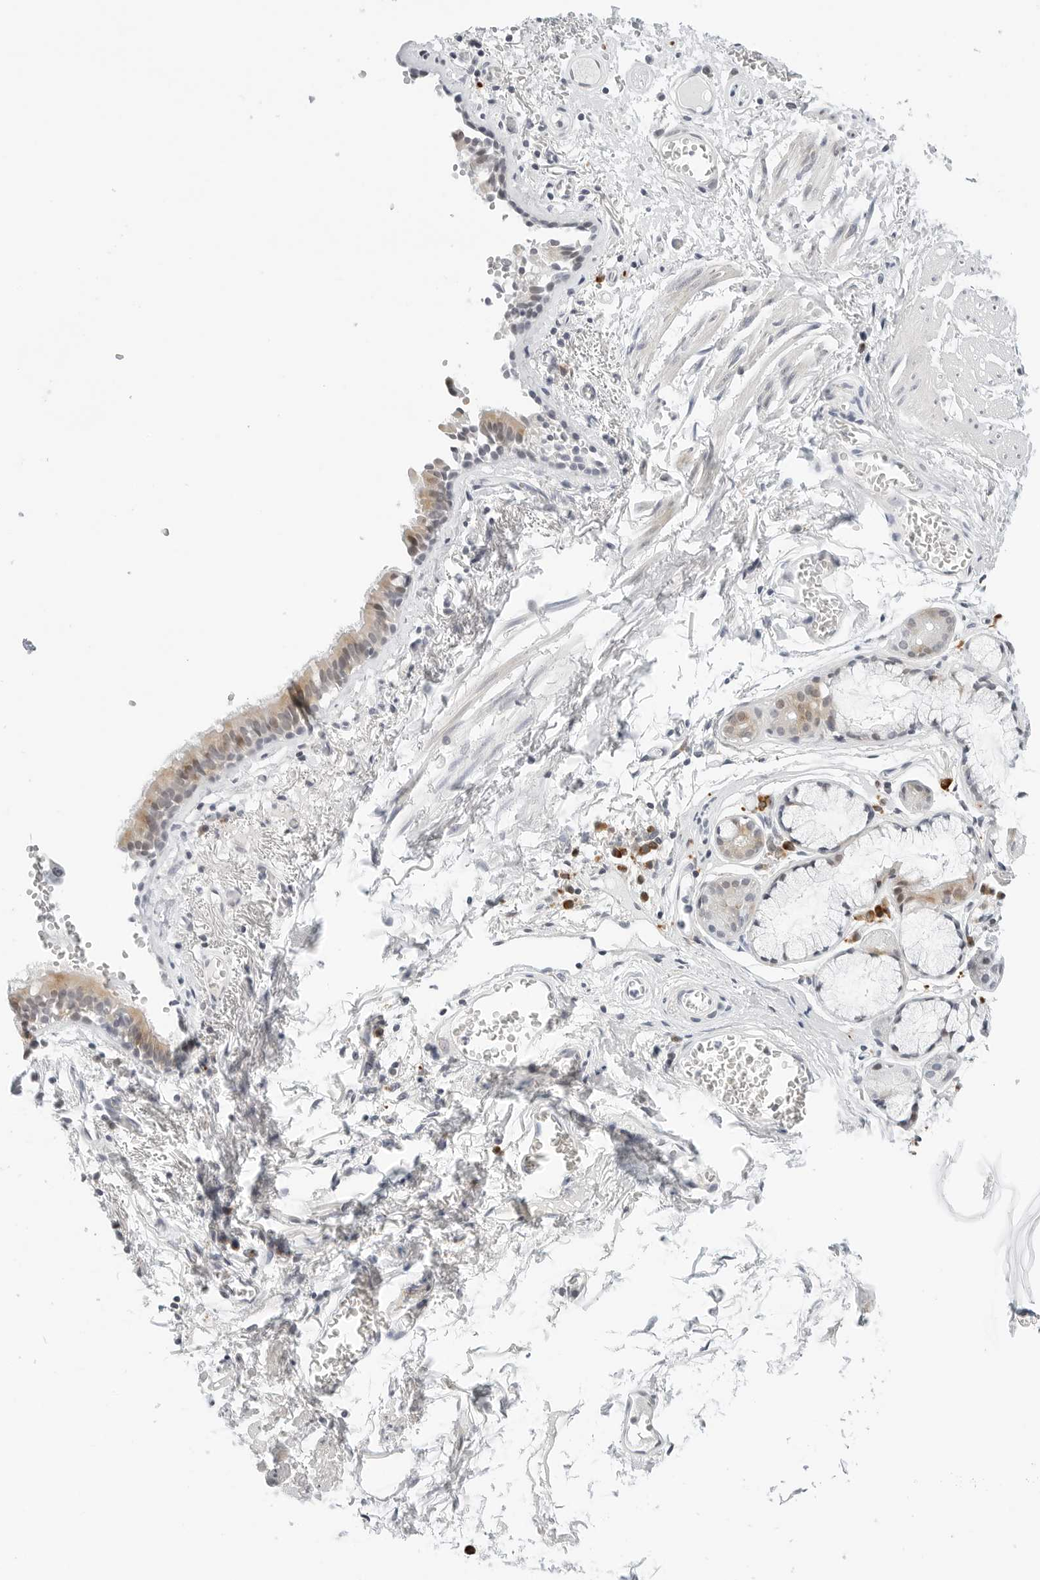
{"staining": {"intensity": "moderate", "quantity": "<25%", "location": "cytoplasmic/membranous,nuclear"}, "tissue": "bronchus", "cell_type": "Respiratory epithelial cells", "image_type": "normal", "snomed": [{"axis": "morphology", "description": "Normal tissue, NOS"}, {"axis": "topography", "description": "Bronchus"}, {"axis": "topography", "description": "Lung"}], "caption": "Unremarkable bronchus demonstrates moderate cytoplasmic/membranous,nuclear positivity in approximately <25% of respiratory epithelial cells Ihc stains the protein in brown and the nuclei are stained blue..", "gene": "PARP10", "patient": {"sex": "male", "age": 56}}